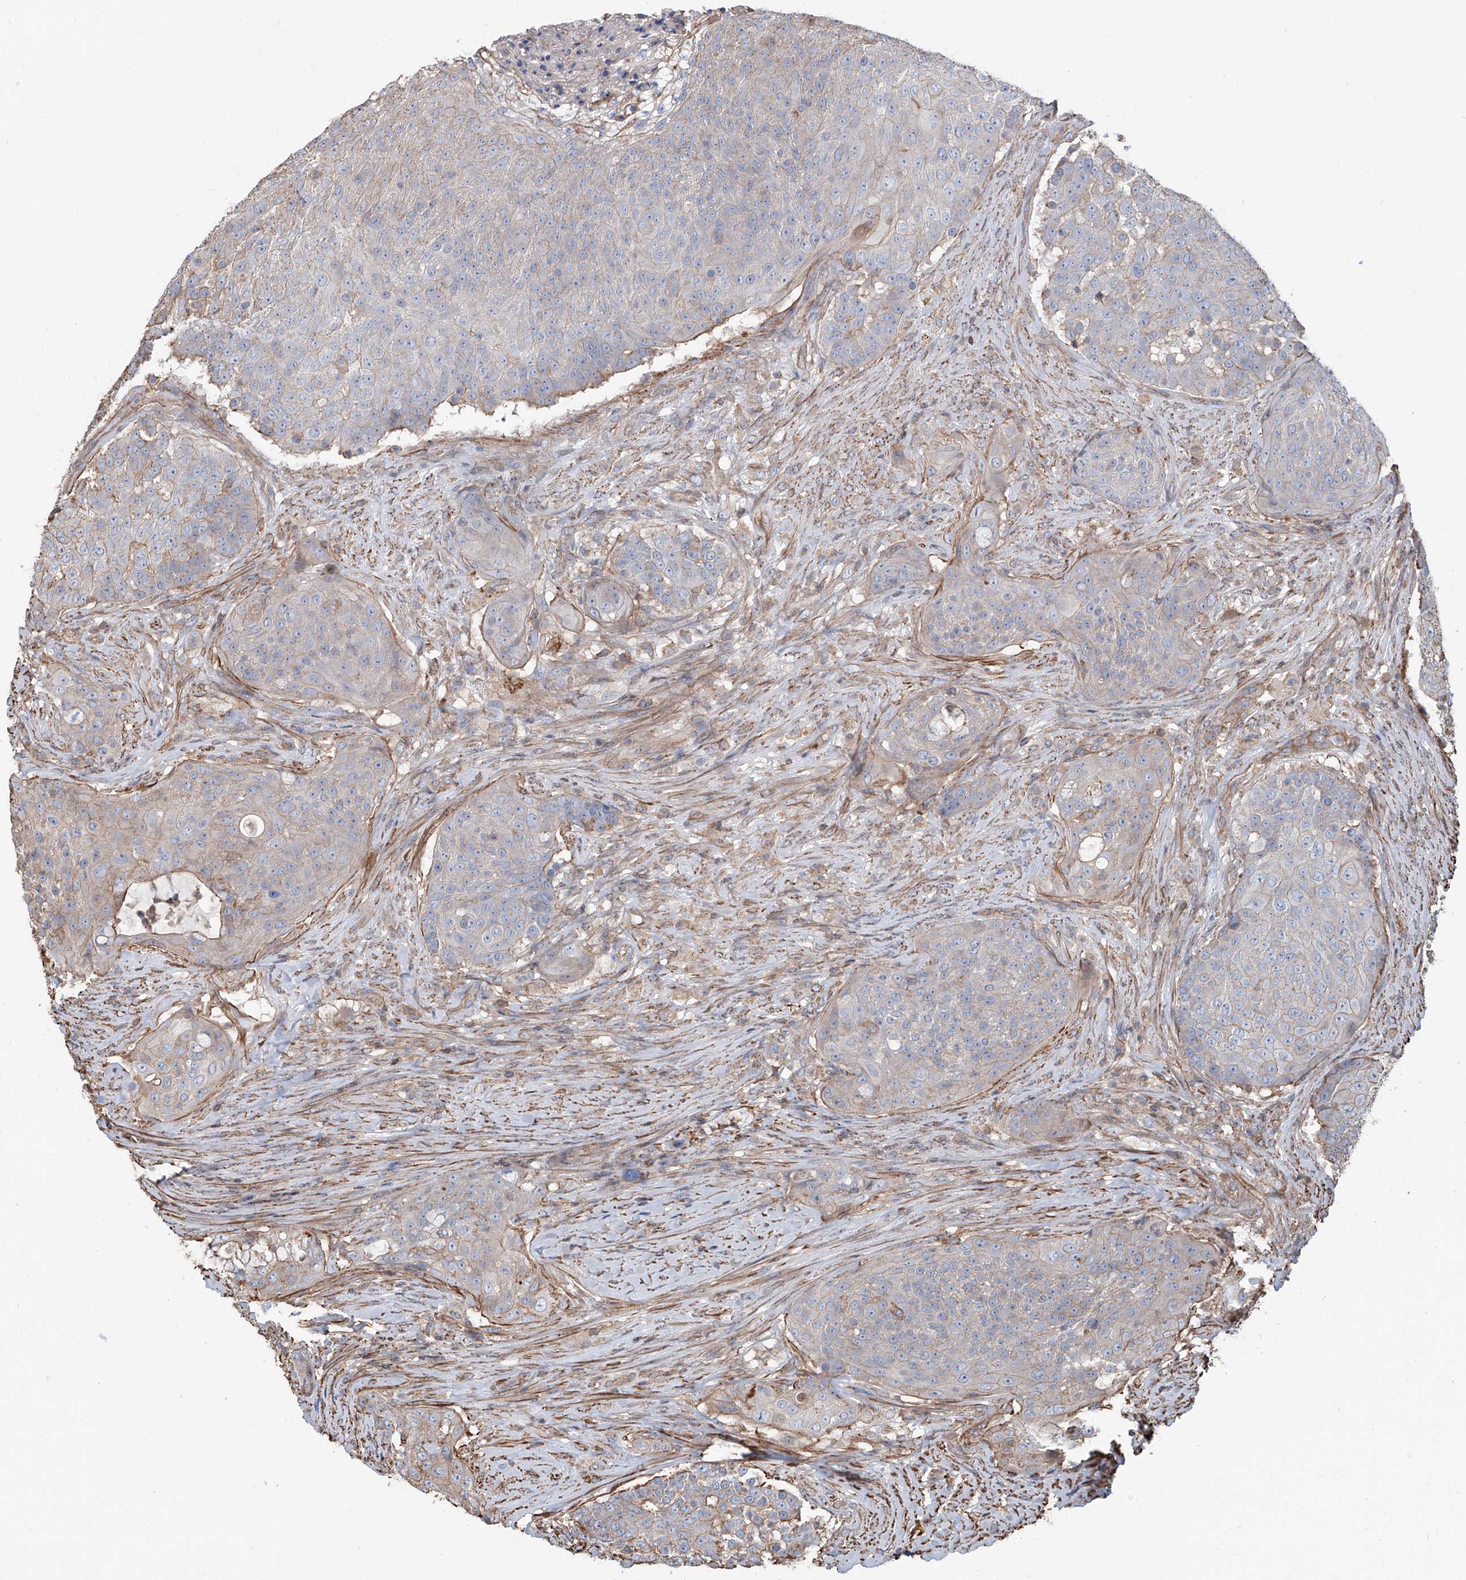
{"staining": {"intensity": "negative", "quantity": "none", "location": "none"}, "tissue": "urothelial cancer", "cell_type": "Tumor cells", "image_type": "cancer", "snomed": [{"axis": "morphology", "description": "Urothelial carcinoma, High grade"}, {"axis": "topography", "description": "Urinary bladder"}], "caption": "Tumor cells show no significant expression in urothelial cancer.", "gene": "PIEZO2", "patient": {"sex": "female", "age": 63}}